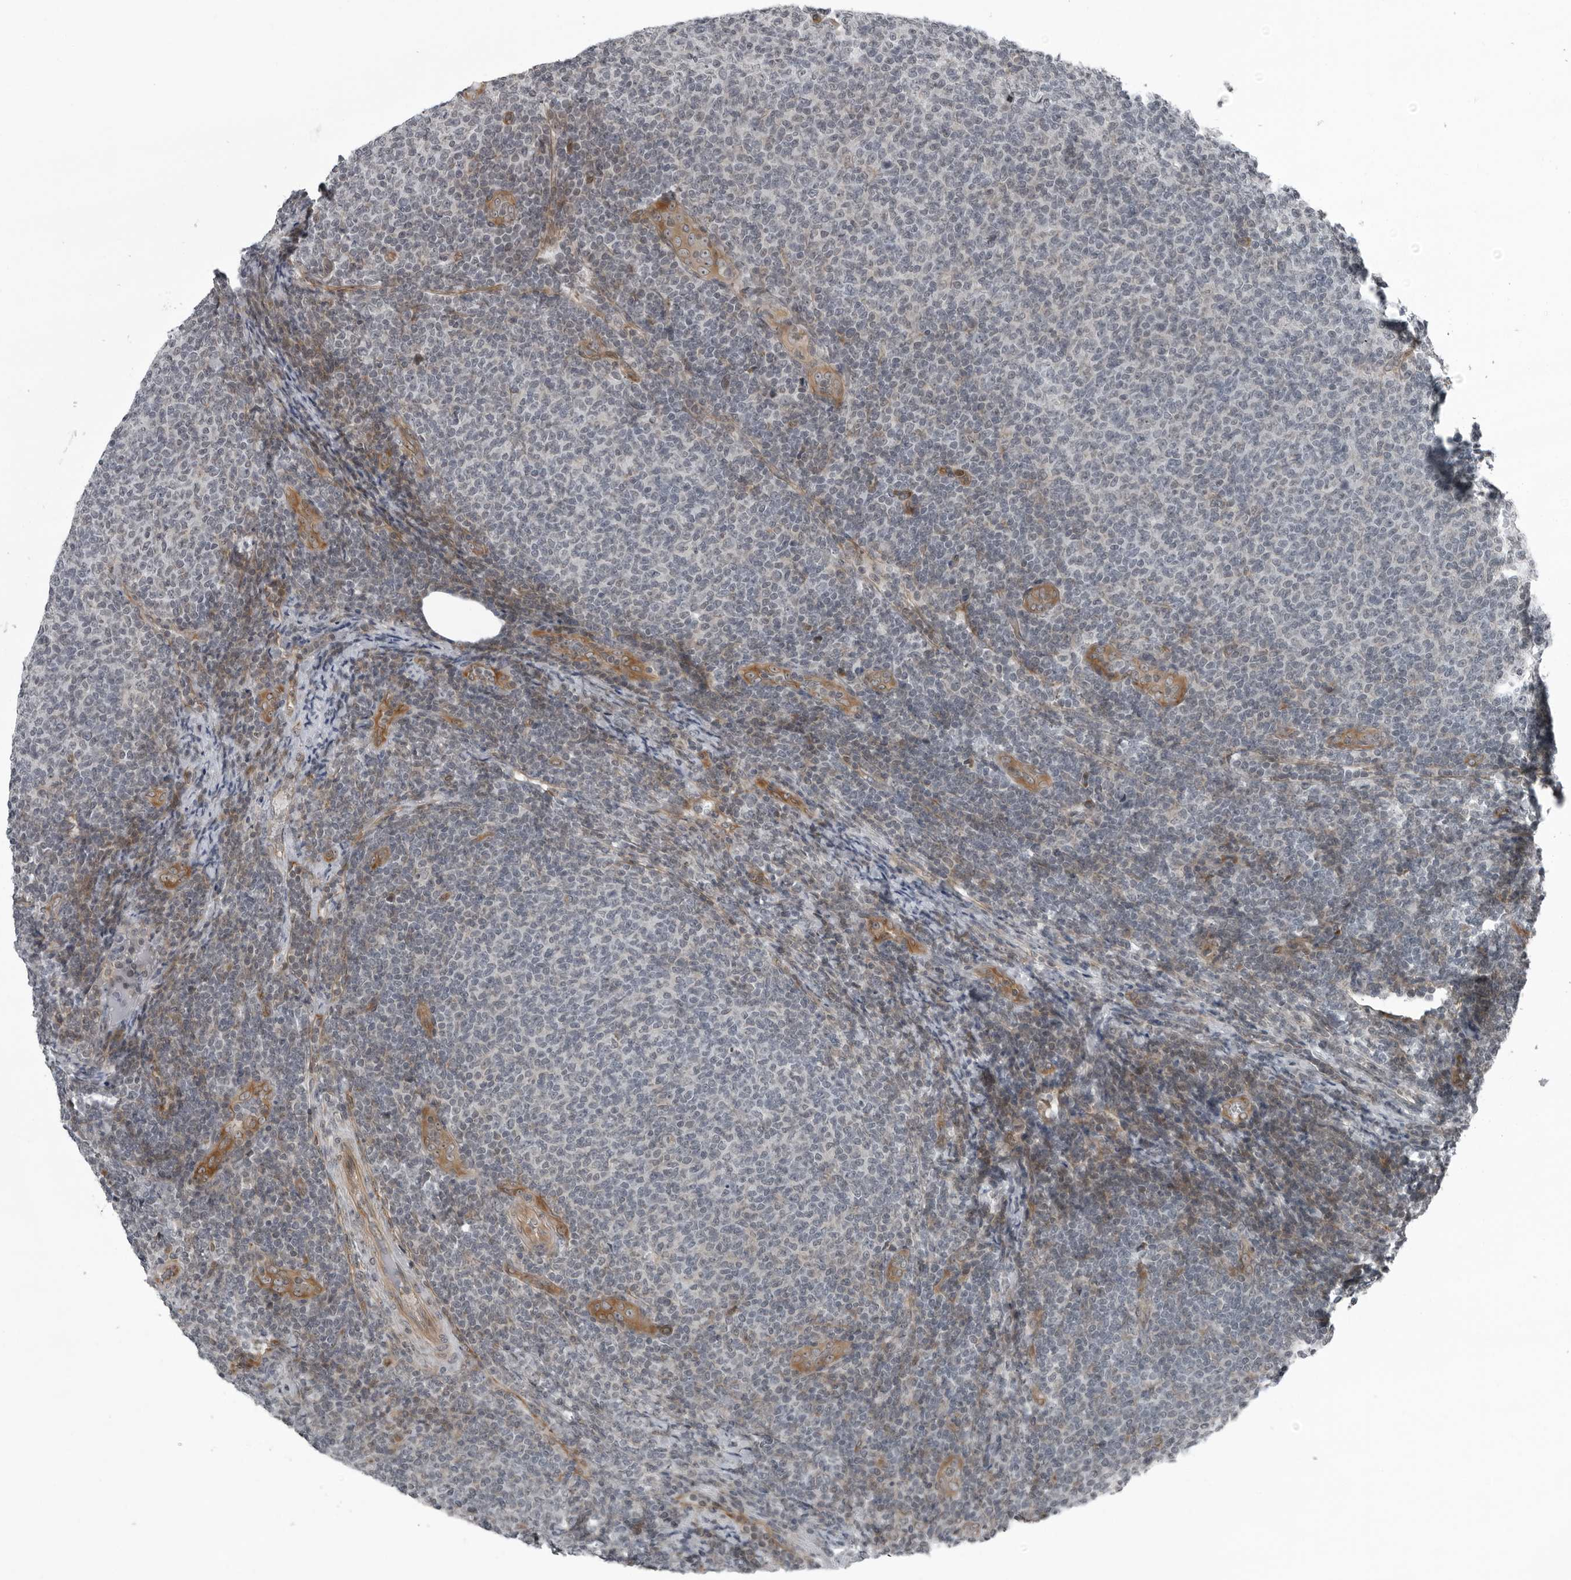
{"staining": {"intensity": "negative", "quantity": "none", "location": "none"}, "tissue": "lymphoma", "cell_type": "Tumor cells", "image_type": "cancer", "snomed": [{"axis": "morphology", "description": "Malignant lymphoma, non-Hodgkin's type, Low grade"}, {"axis": "topography", "description": "Lymph node"}], "caption": "Immunohistochemistry photomicrograph of human lymphoma stained for a protein (brown), which shows no positivity in tumor cells.", "gene": "FAM102B", "patient": {"sex": "male", "age": 66}}